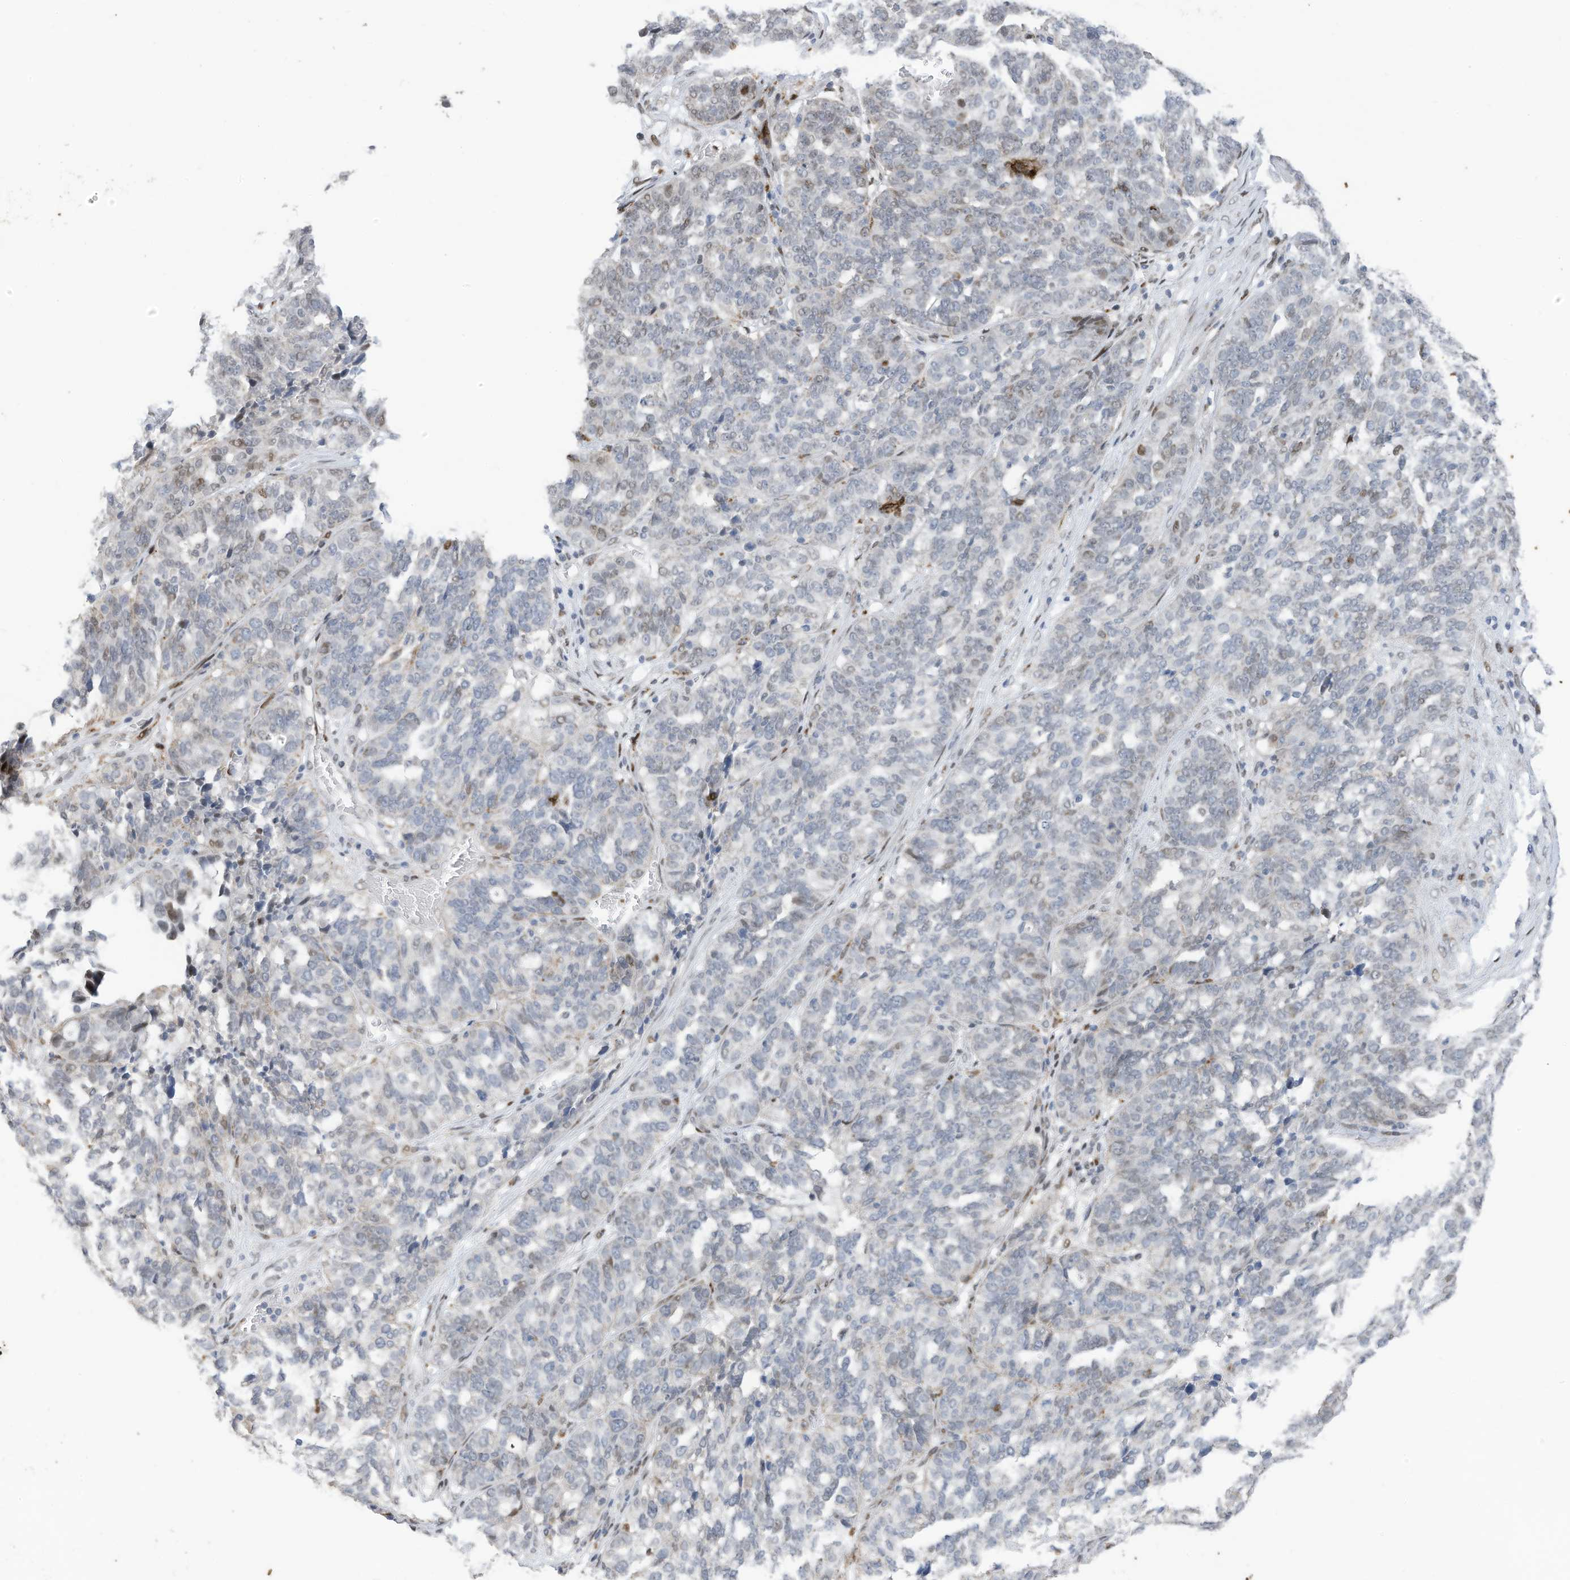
{"staining": {"intensity": "moderate", "quantity": "<25%", "location": "nuclear"}, "tissue": "ovarian cancer", "cell_type": "Tumor cells", "image_type": "cancer", "snomed": [{"axis": "morphology", "description": "Cystadenocarcinoma, serous, NOS"}, {"axis": "topography", "description": "Ovary"}], "caption": "Immunohistochemical staining of ovarian cancer (serous cystadenocarcinoma) reveals moderate nuclear protein positivity in approximately <25% of tumor cells.", "gene": "RABL3", "patient": {"sex": "female", "age": 59}}